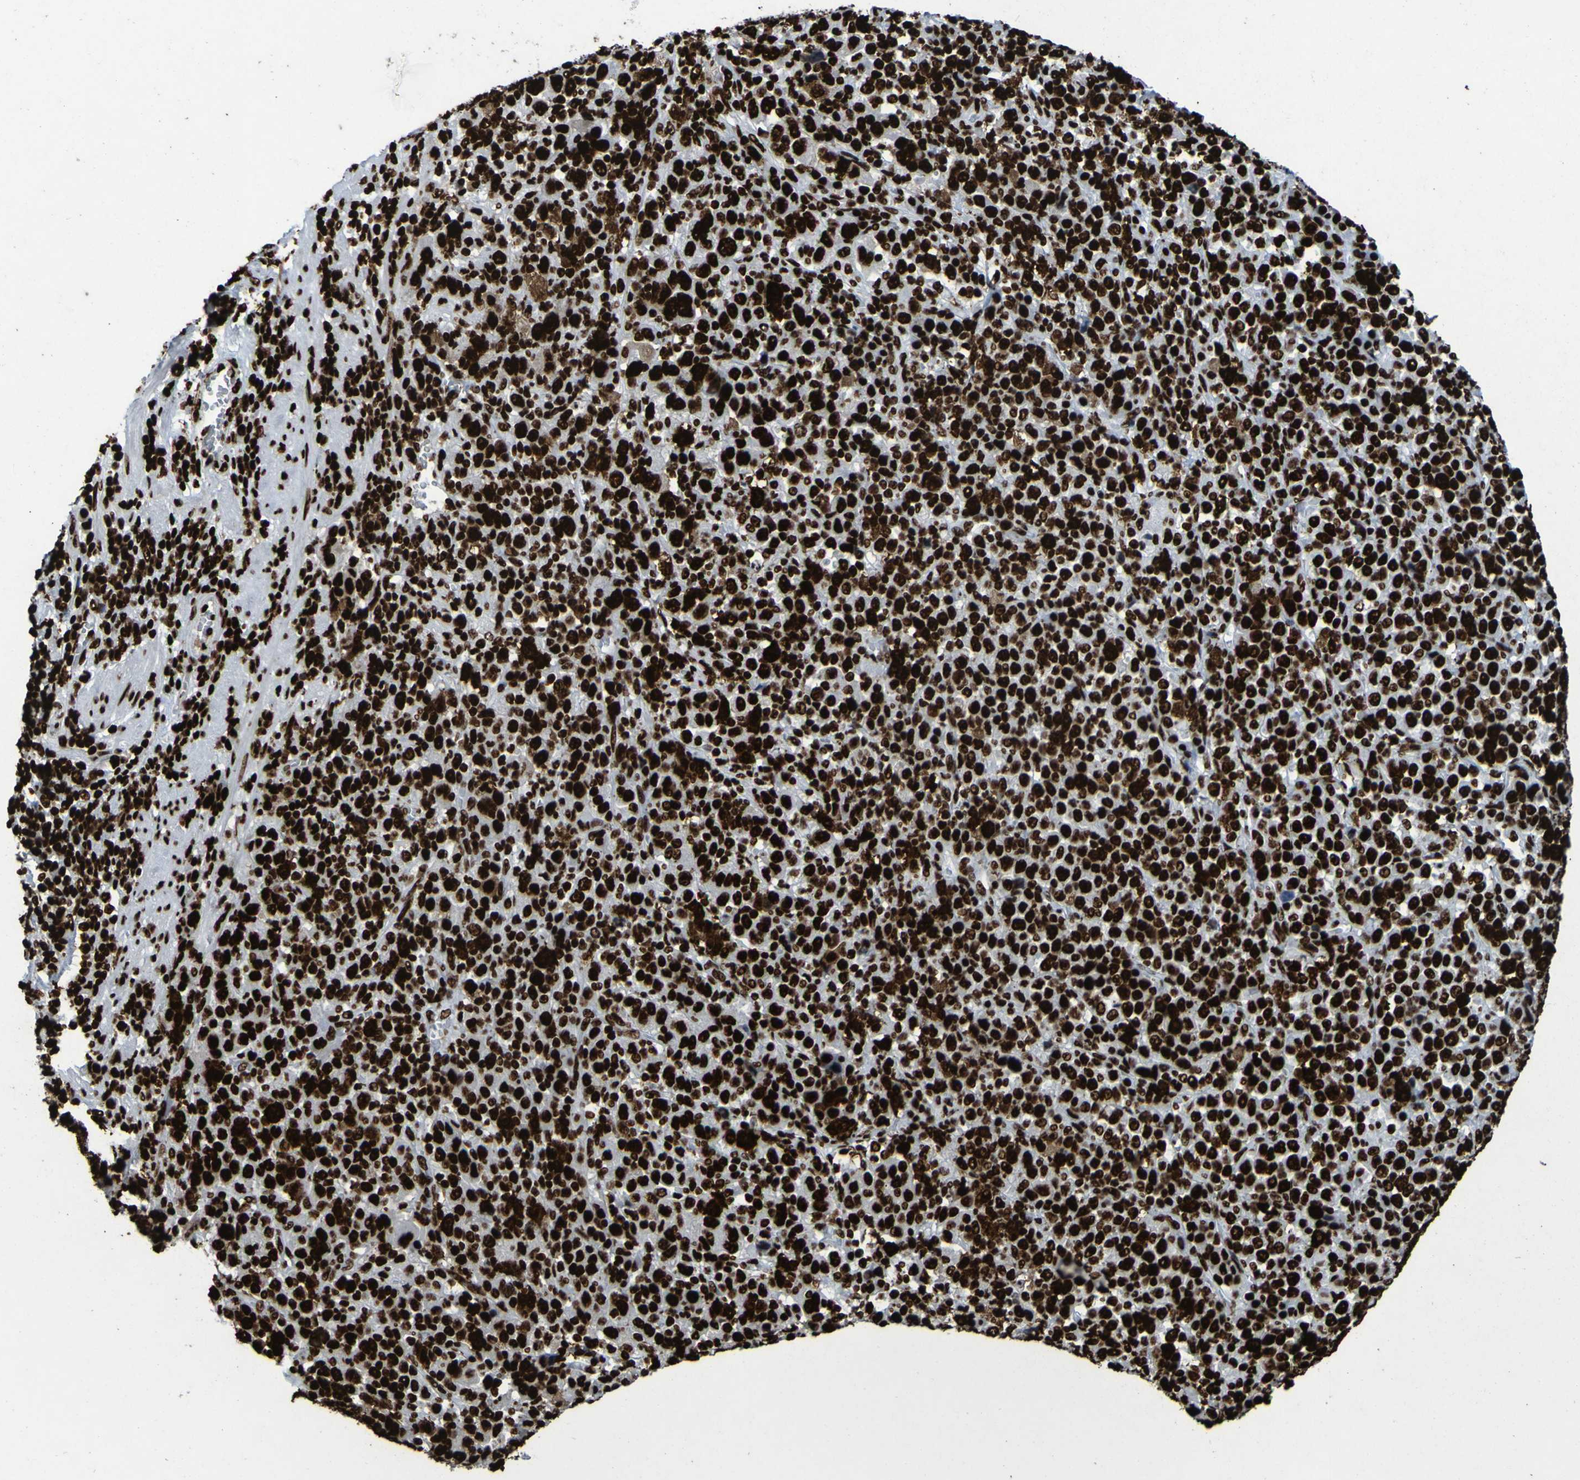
{"staining": {"intensity": "strong", "quantity": ">75%", "location": "nuclear"}, "tissue": "stomach cancer", "cell_type": "Tumor cells", "image_type": "cancer", "snomed": [{"axis": "morphology", "description": "Normal tissue, NOS"}, {"axis": "morphology", "description": "Adenocarcinoma, NOS"}, {"axis": "topography", "description": "Stomach, upper"}, {"axis": "topography", "description": "Stomach"}], "caption": "Stomach cancer (adenocarcinoma) stained with DAB (3,3'-diaminobenzidine) immunohistochemistry demonstrates high levels of strong nuclear expression in about >75% of tumor cells.", "gene": "NPM1", "patient": {"sex": "male", "age": 59}}